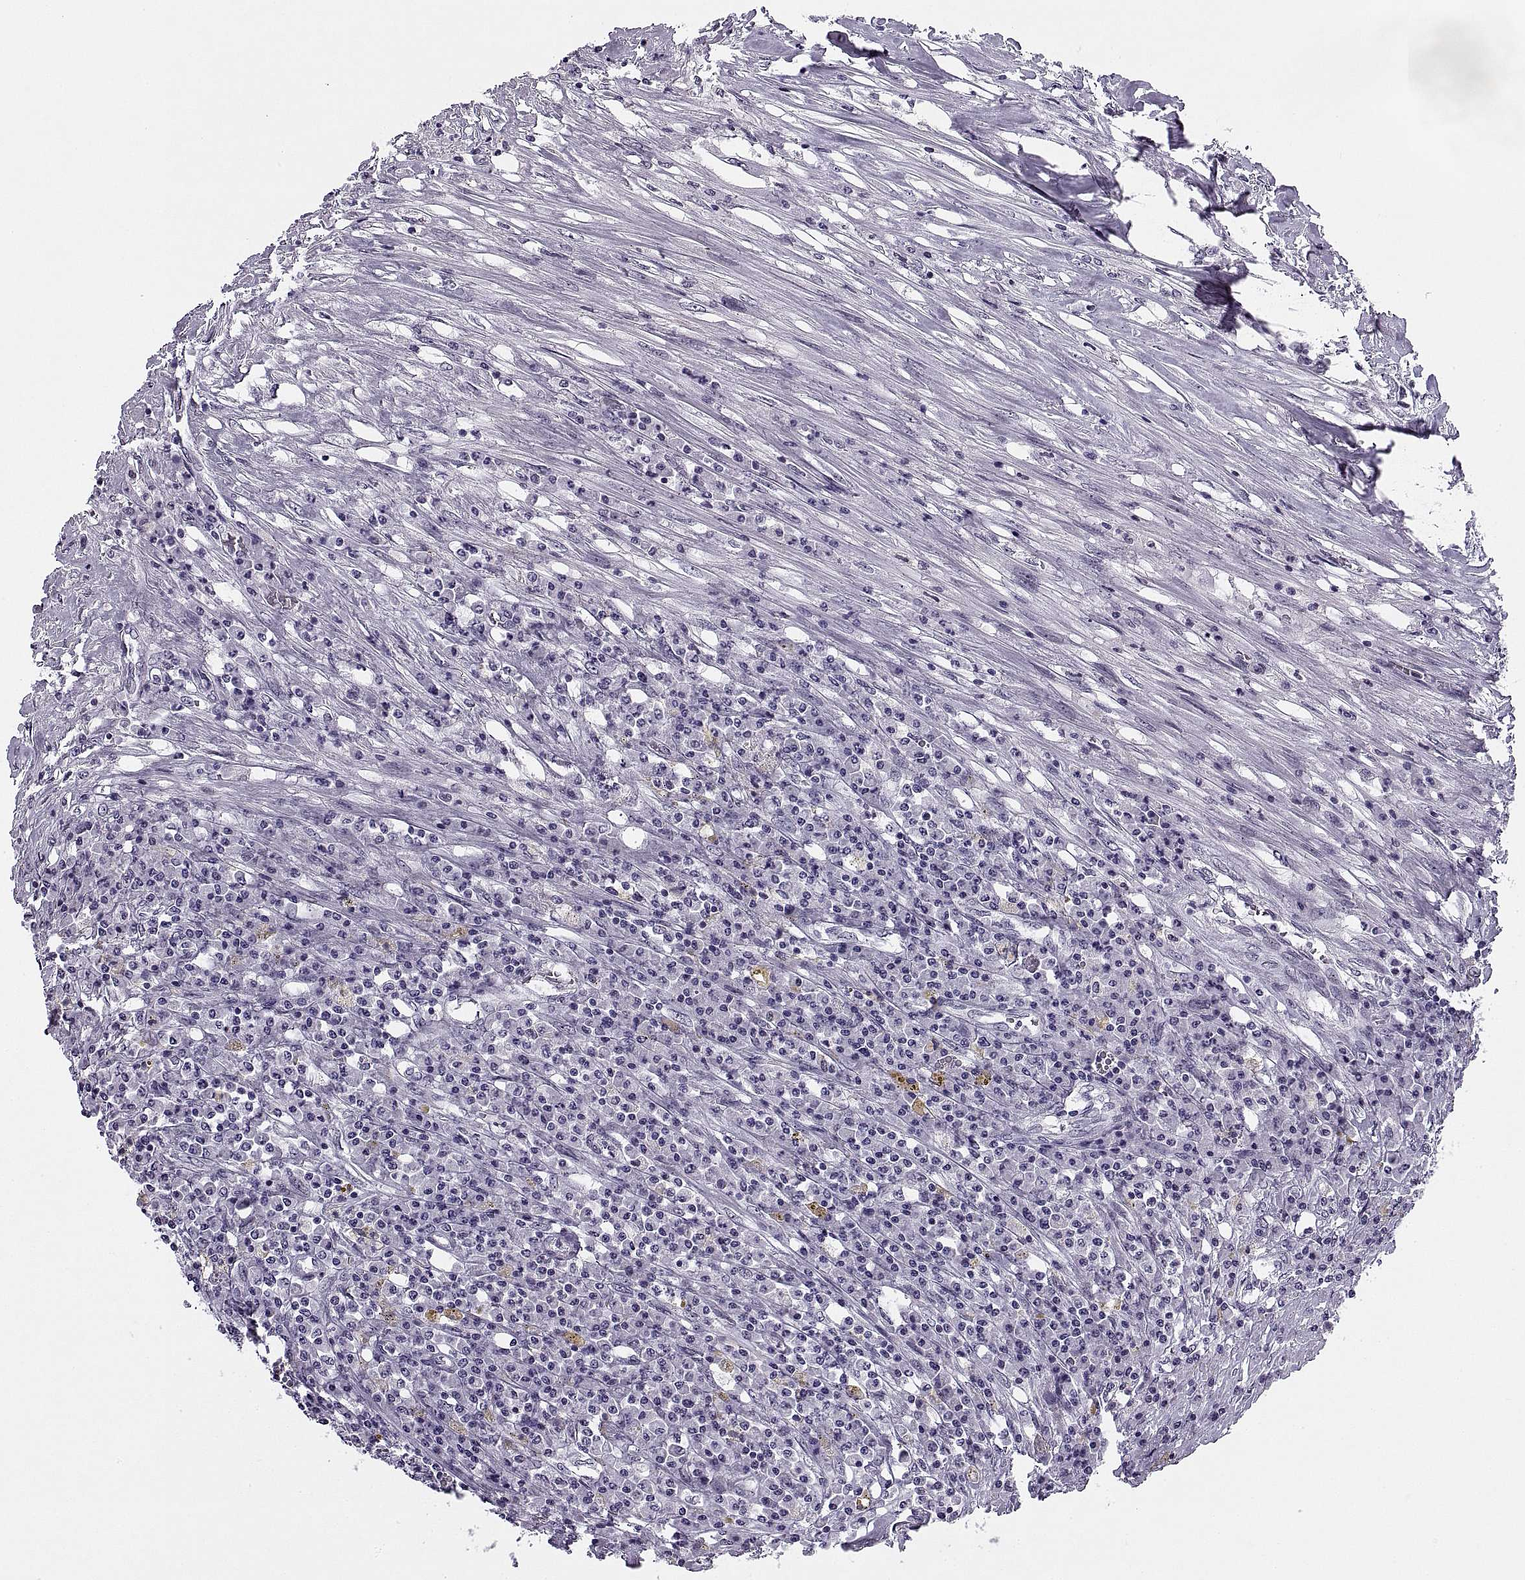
{"staining": {"intensity": "negative", "quantity": "none", "location": "none"}, "tissue": "colorectal cancer", "cell_type": "Tumor cells", "image_type": "cancer", "snomed": [{"axis": "morphology", "description": "Adenocarcinoma, NOS"}, {"axis": "topography", "description": "Rectum"}], "caption": "Immunohistochemistry (IHC) of human colorectal cancer displays no positivity in tumor cells. Brightfield microscopy of immunohistochemistry (IHC) stained with DAB (brown) and hematoxylin (blue), captured at high magnification.", "gene": "TBC1D3G", "patient": {"sex": "male", "age": 54}}